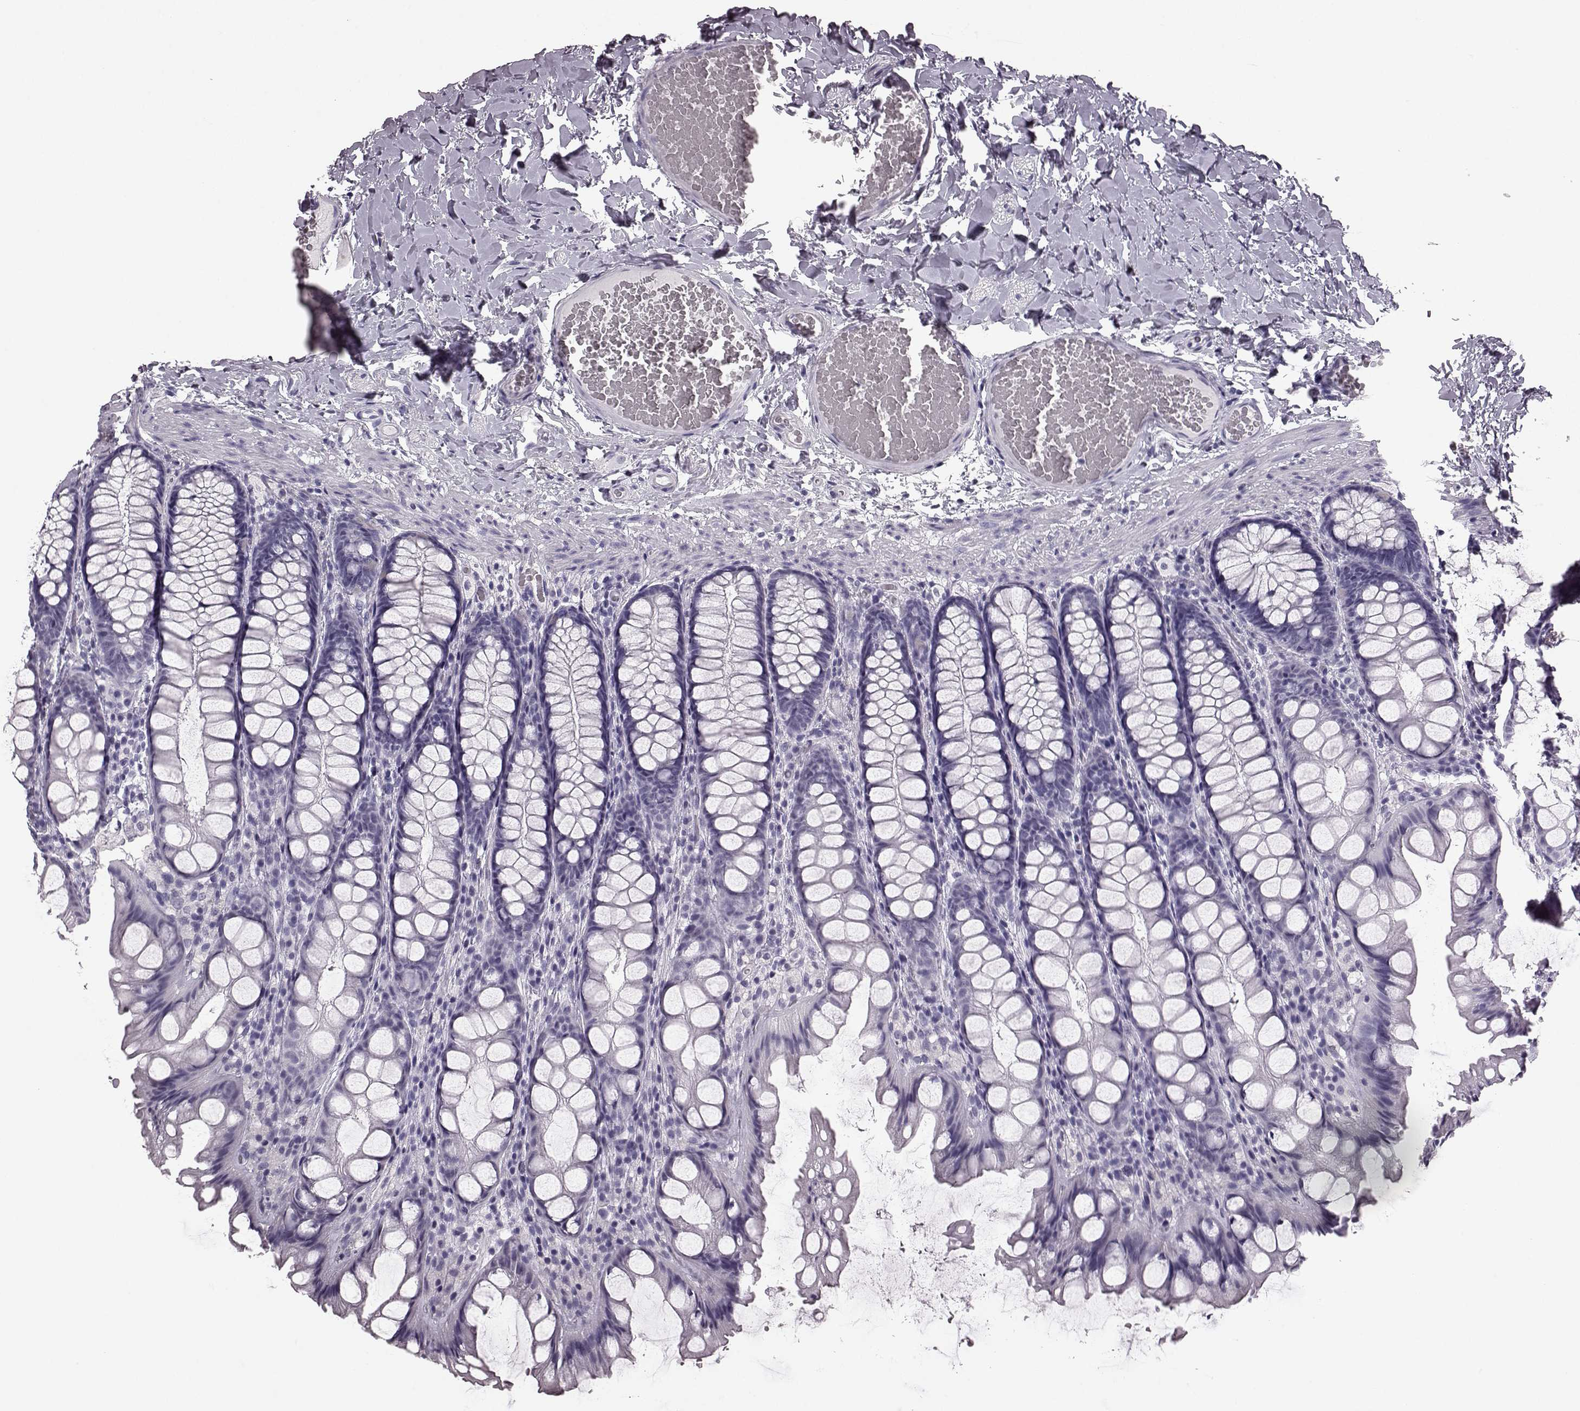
{"staining": {"intensity": "negative", "quantity": "none", "location": "none"}, "tissue": "colon", "cell_type": "Endothelial cells", "image_type": "normal", "snomed": [{"axis": "morphology", "description": "Normal tissue, NOS"}, {"axis": "topography", "description": "Colon"}], "caption": "This is a histopathology image of IHC staining of benign colon, which shows no positivity in endothelial cells.", "gene": "AIPL1", "patient": {"sex": "male", "age": 47}}